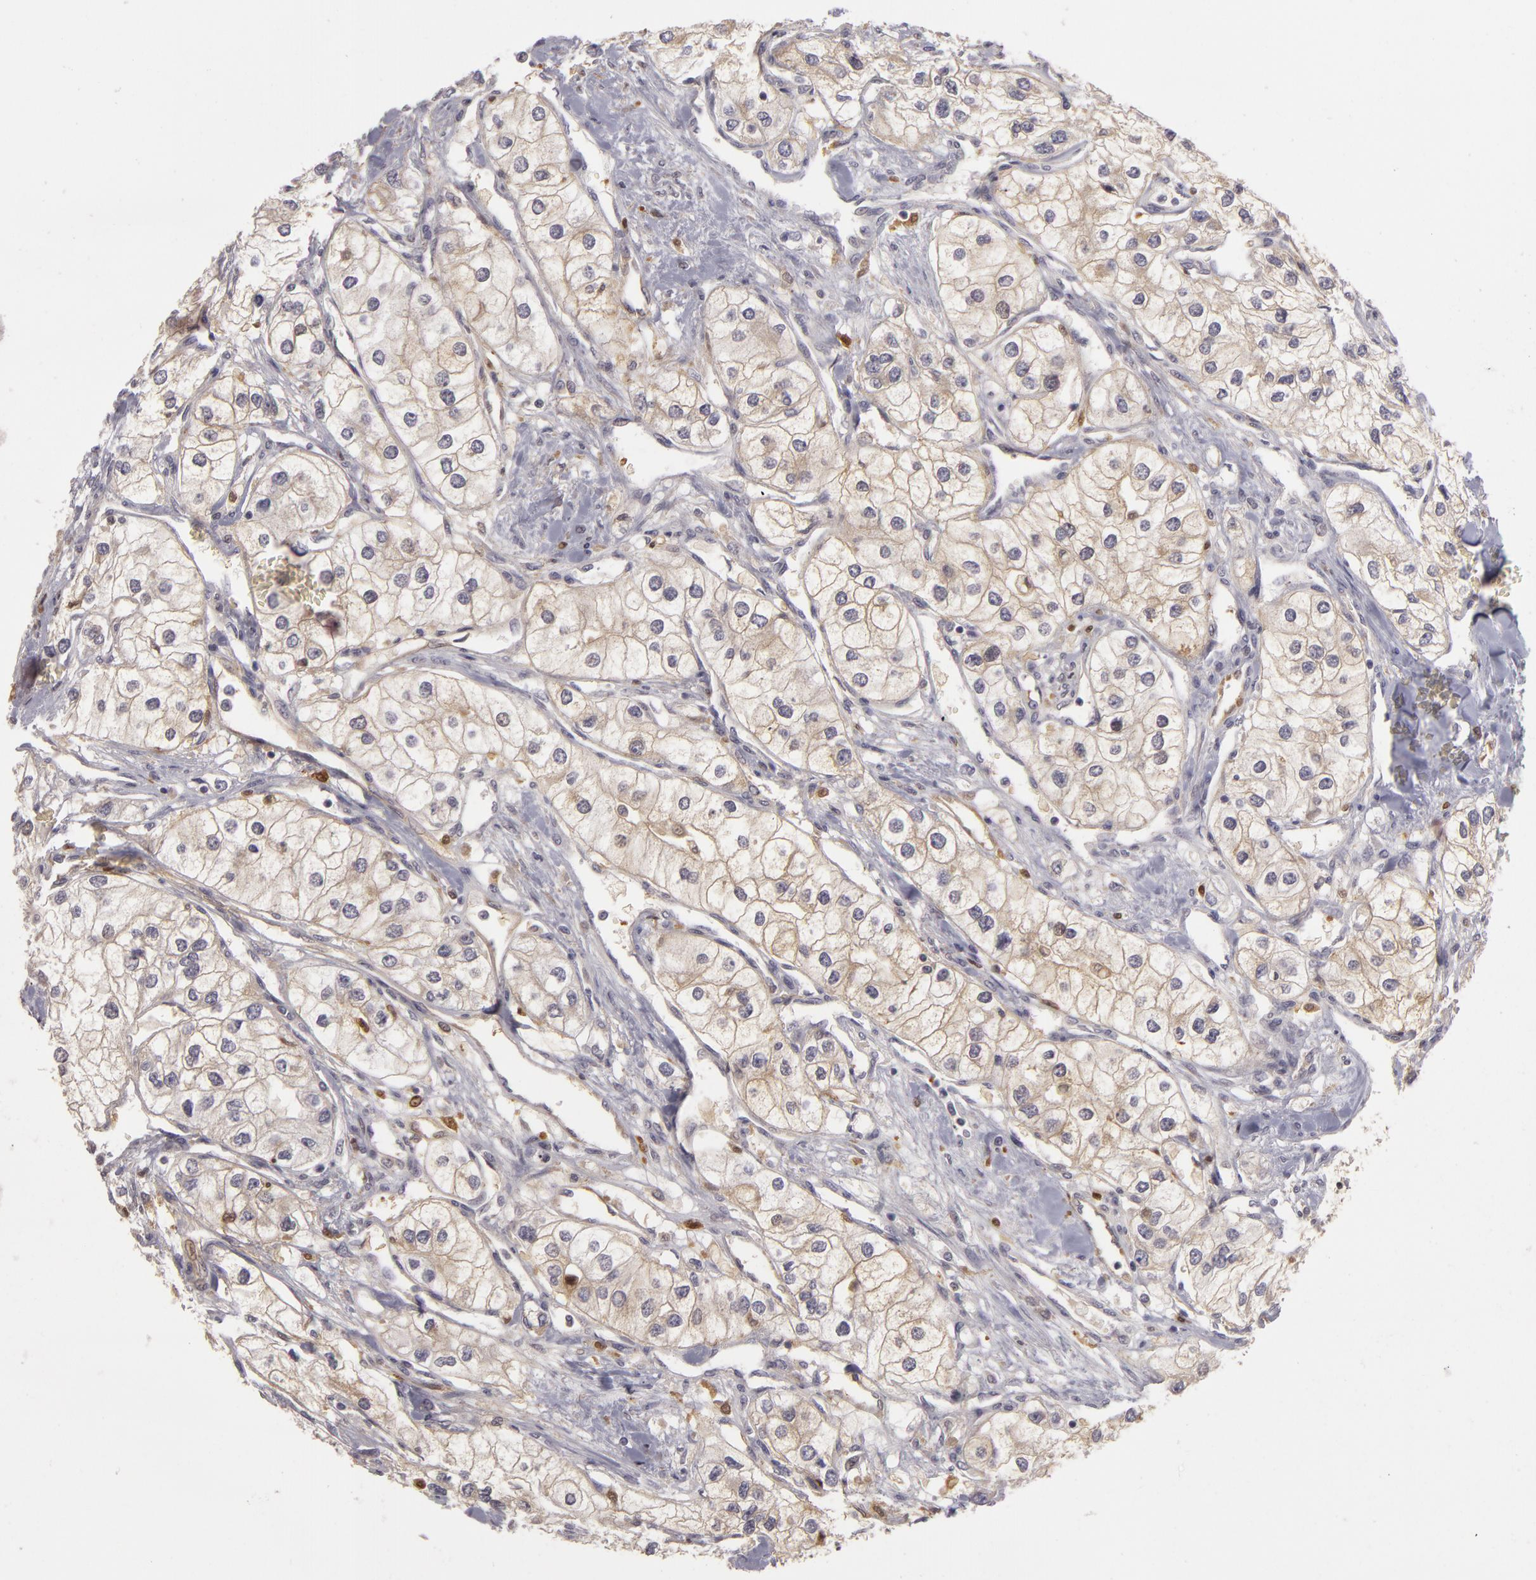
{"staining": {"intensity": "negative", "quantity": "none", "location": "none"}, "tissue": "renal cancer", "cell_type": "Tumor cells", "image_type": "cancer", "snomed": [{"axis": "morphology", "description": "Adenocarcinoma, NOS"}, {"axis": "topography", "description": "Kidney"}], "caption": "Immunohistochemistry (IHC) of human renal cancer demonstrates no staining in tumor cells.", "gene": "ZNF229", "patient": {"sex": "male", "age": 57}}